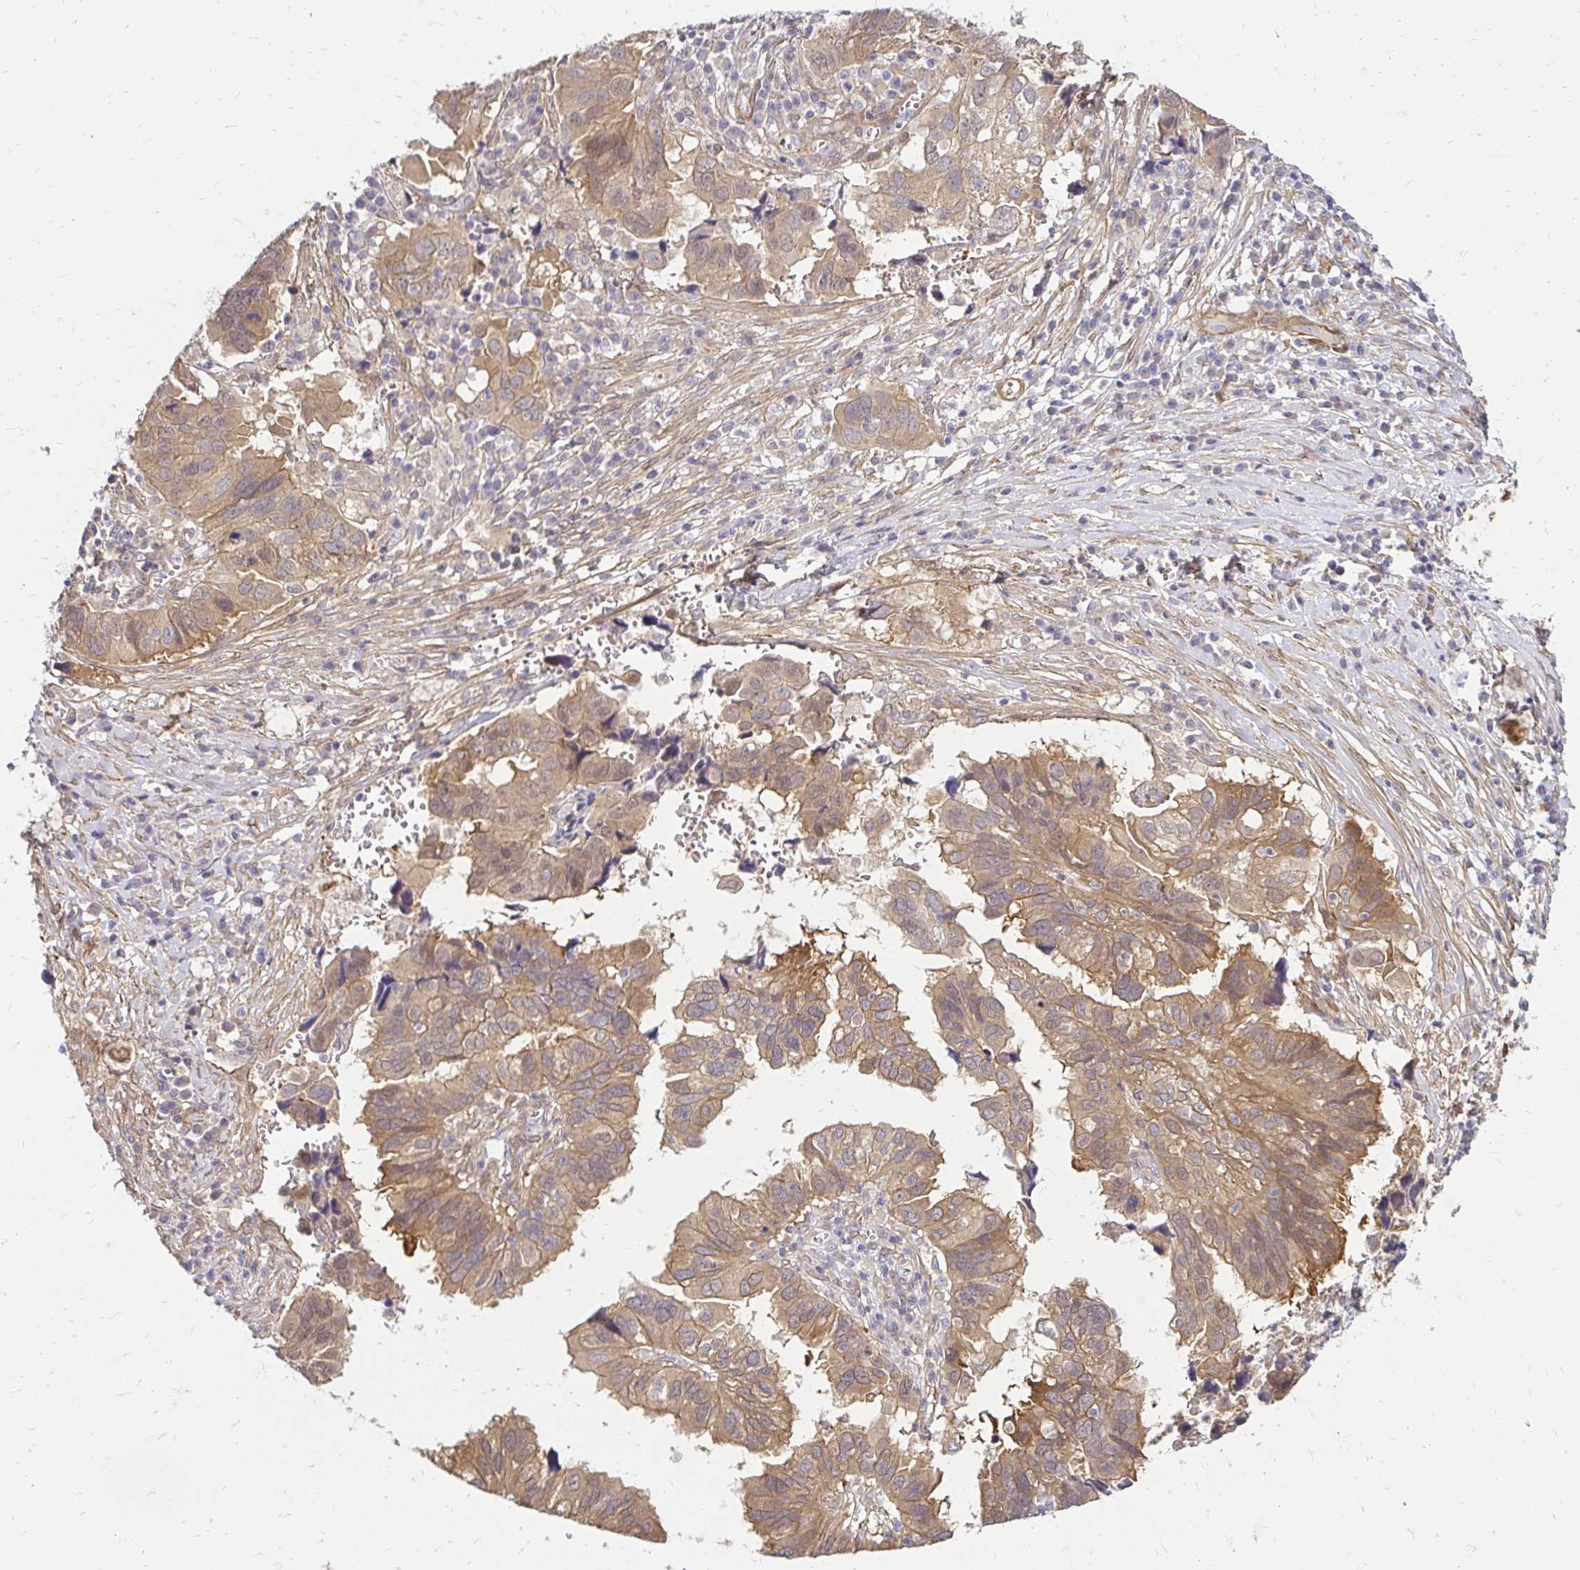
{"staining": {"intensity": "moderate", "quantity": ">75%", "location": "cytoplasmic/membranous"}, "tissue": "ovarian cancer", "cell_type": "Tumor cells", "image_type": "cancer", "snomed": [{"axis": "morphology", "description": "Cystadenocarcinoma, serous, NOS"}, {"axis": "topography", "description": "Ovary"}], "caption": "Immunohistochemical staining of human ovarian cancer demonstrates medium levels of moderate cytoplasmic/membranous expression in about >75% of tumor cells.", "gene": "YAP1", "patient": {"sex": "female", "age": 79}}